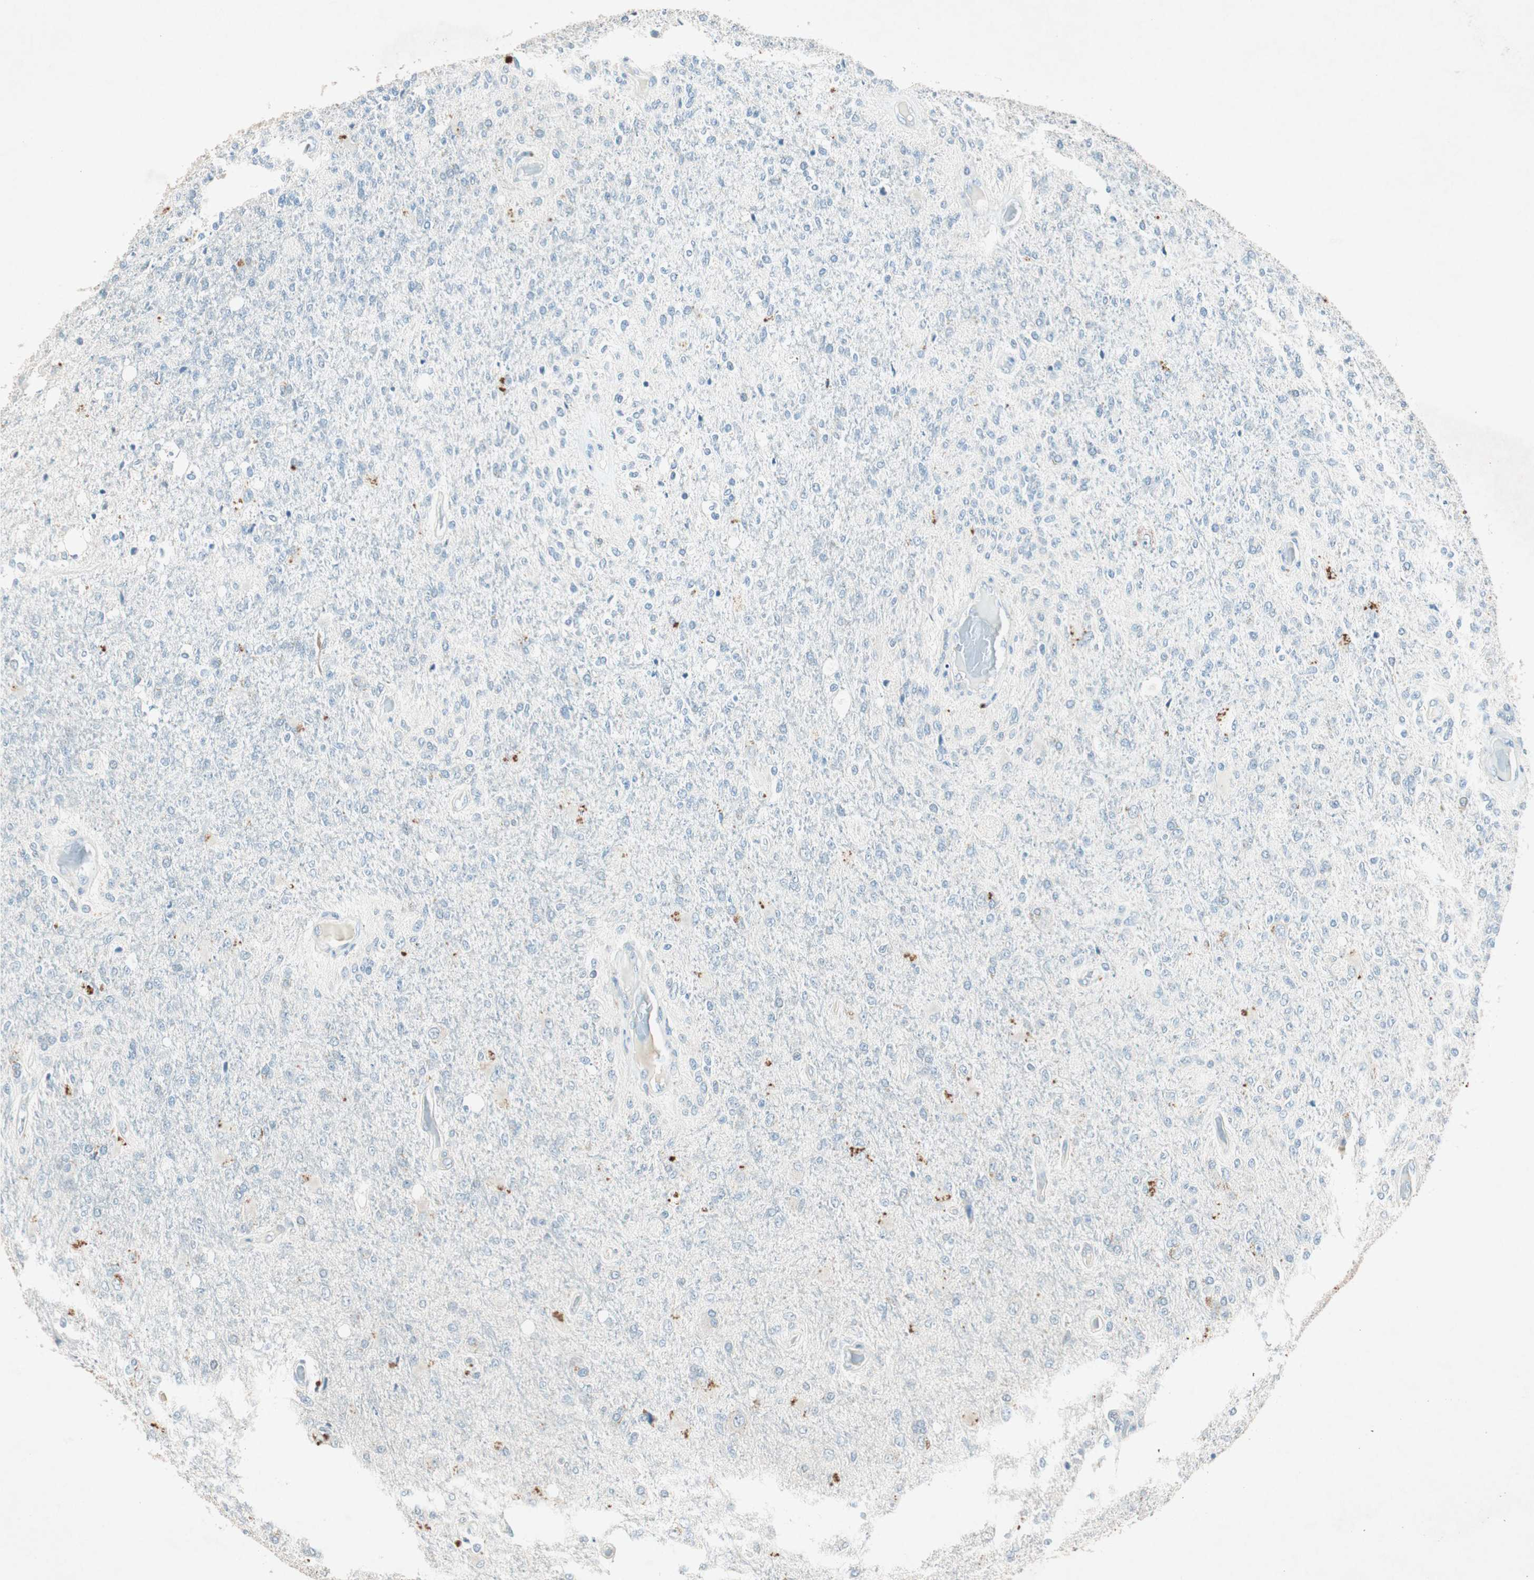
{"staining": {"intensity": "negative", "quantity": "none", "location": "none"}, "tissue": "glioma", "cell_type": "Tumor cells", "image_type": "cancer", "snomed": [{"axis": "morphology", "description": "Normal tissue, NOS"}, {"axis": "morphology", "description": "Glioma, malignant, High grade"}, {"axis": "topography", "description": "Cerebral cortex"}], "caption": "Immunohistochemistry of glioma shows no positivity in tumor cells. (DAB immunohistochemistry, high magnification).", "gene": "NKAIN1", "patient": {"sex": "male", "age": 77}}